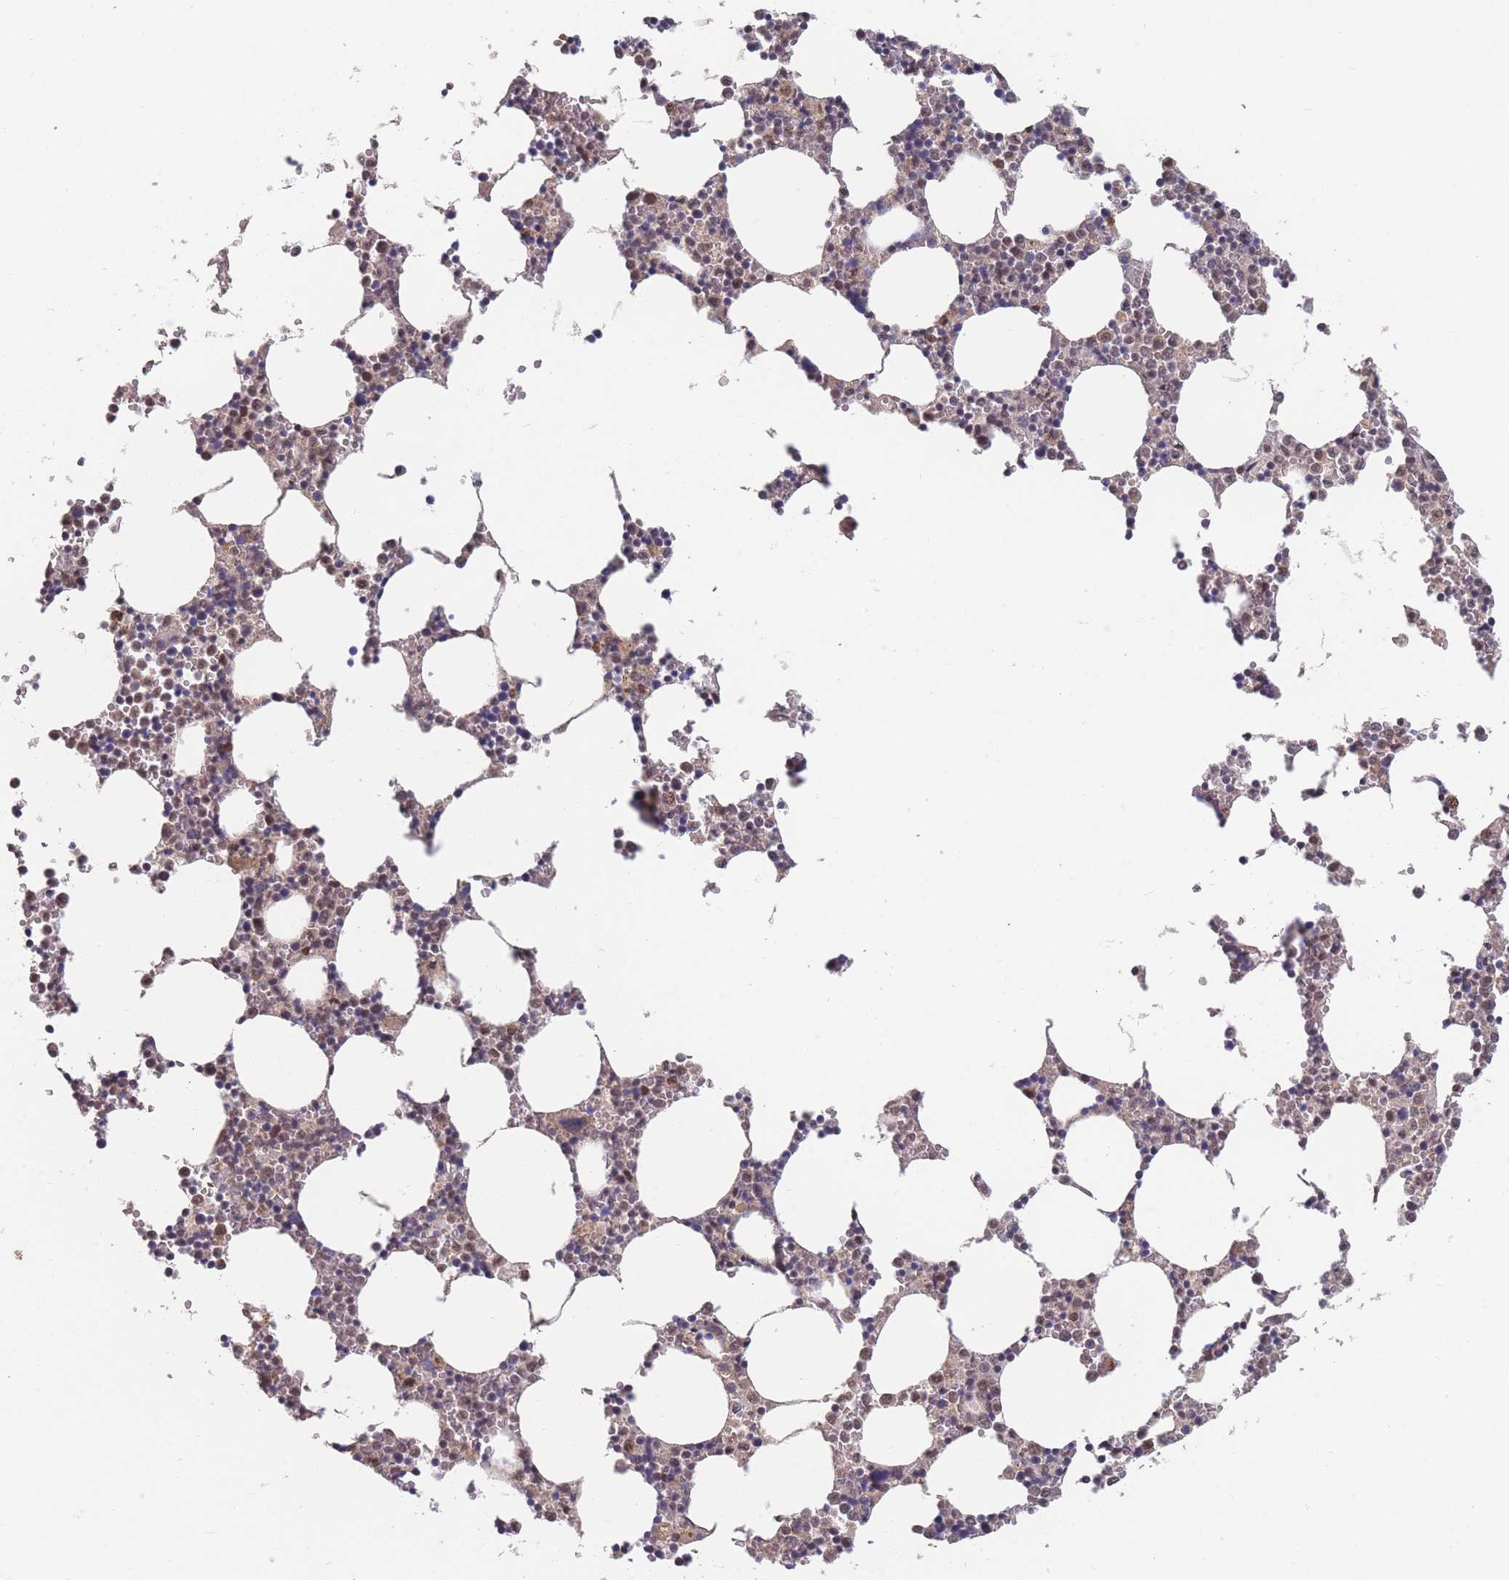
{"staining": {"intensity": "moderate", "quantity": "25%-75%", "location": "nuclear"}, "tissue": "bone marrow", "cell_type": "Hematopoietic cells", "image_type": "normal", "snomed": [{"axis": "morphology", "description": "Normal tissue, NOS"}, {"axis": "topography", "description": "Bone marrow"}], "caption": "Immunohistochemical staining of normal human bone marrow shows medium levels of moderate nuclear staining in approximately 25%-75% of hematopoietic cells.", "gene": "SNRPA1", "patient": {"sex": "female", "age": 64}}